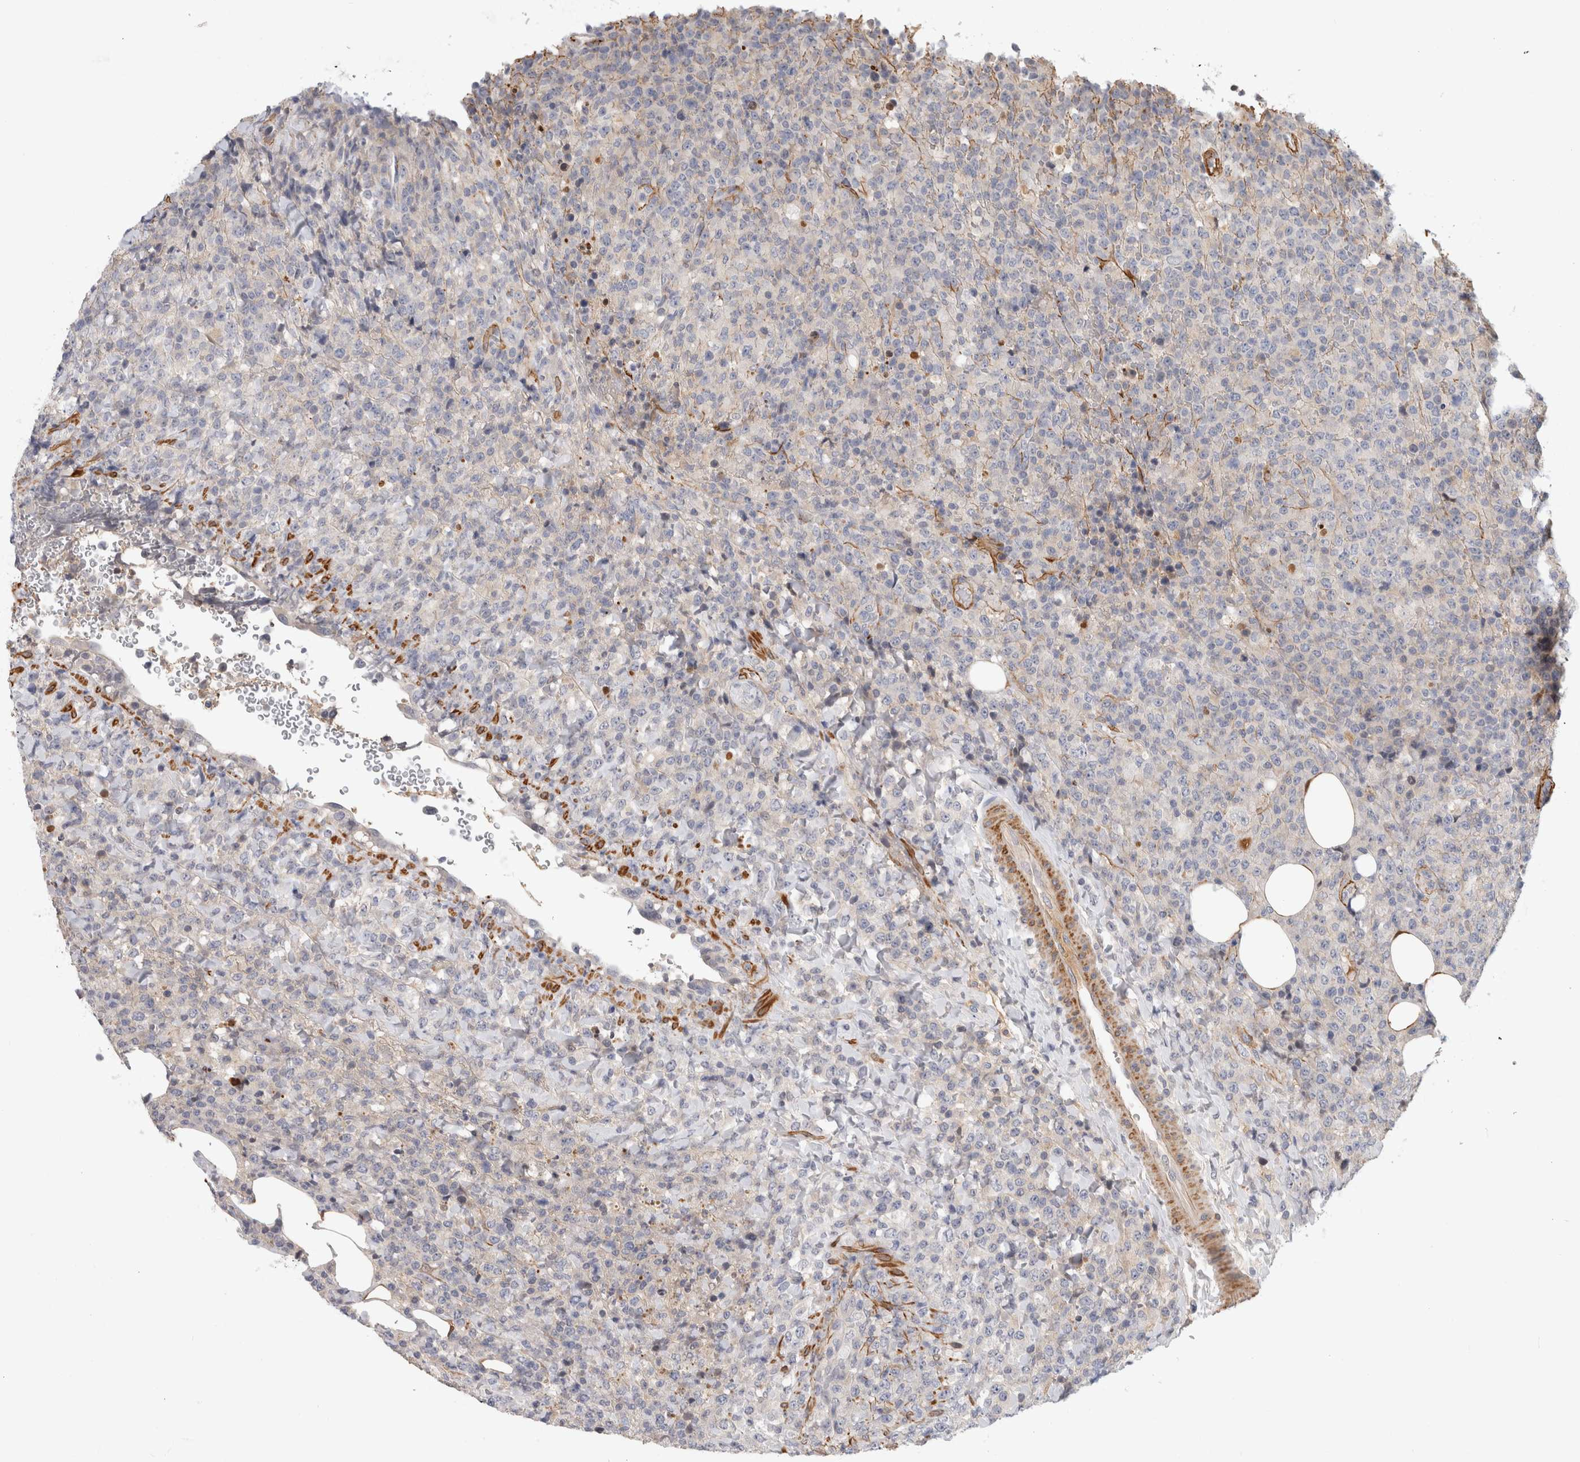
{"staining": {"intensity": "negative", "quantity": "none", "location": "none"}, "tissue": "lymphoma", "cell_type": "Tumor cells", "image_type": "cancer", "snomed": [{"axis": "morphology", "description": "Malignant lymphoma, non-Hodgkin's type, High grade"}, {"axis": "topography", "description": "Lymph node"}], "caption": "Immunohistochemical staining of lymphoma displays no significant positivity in tumor cells.", "gene": "PGM1", "patient": {"sex": "male", "age": 13}}